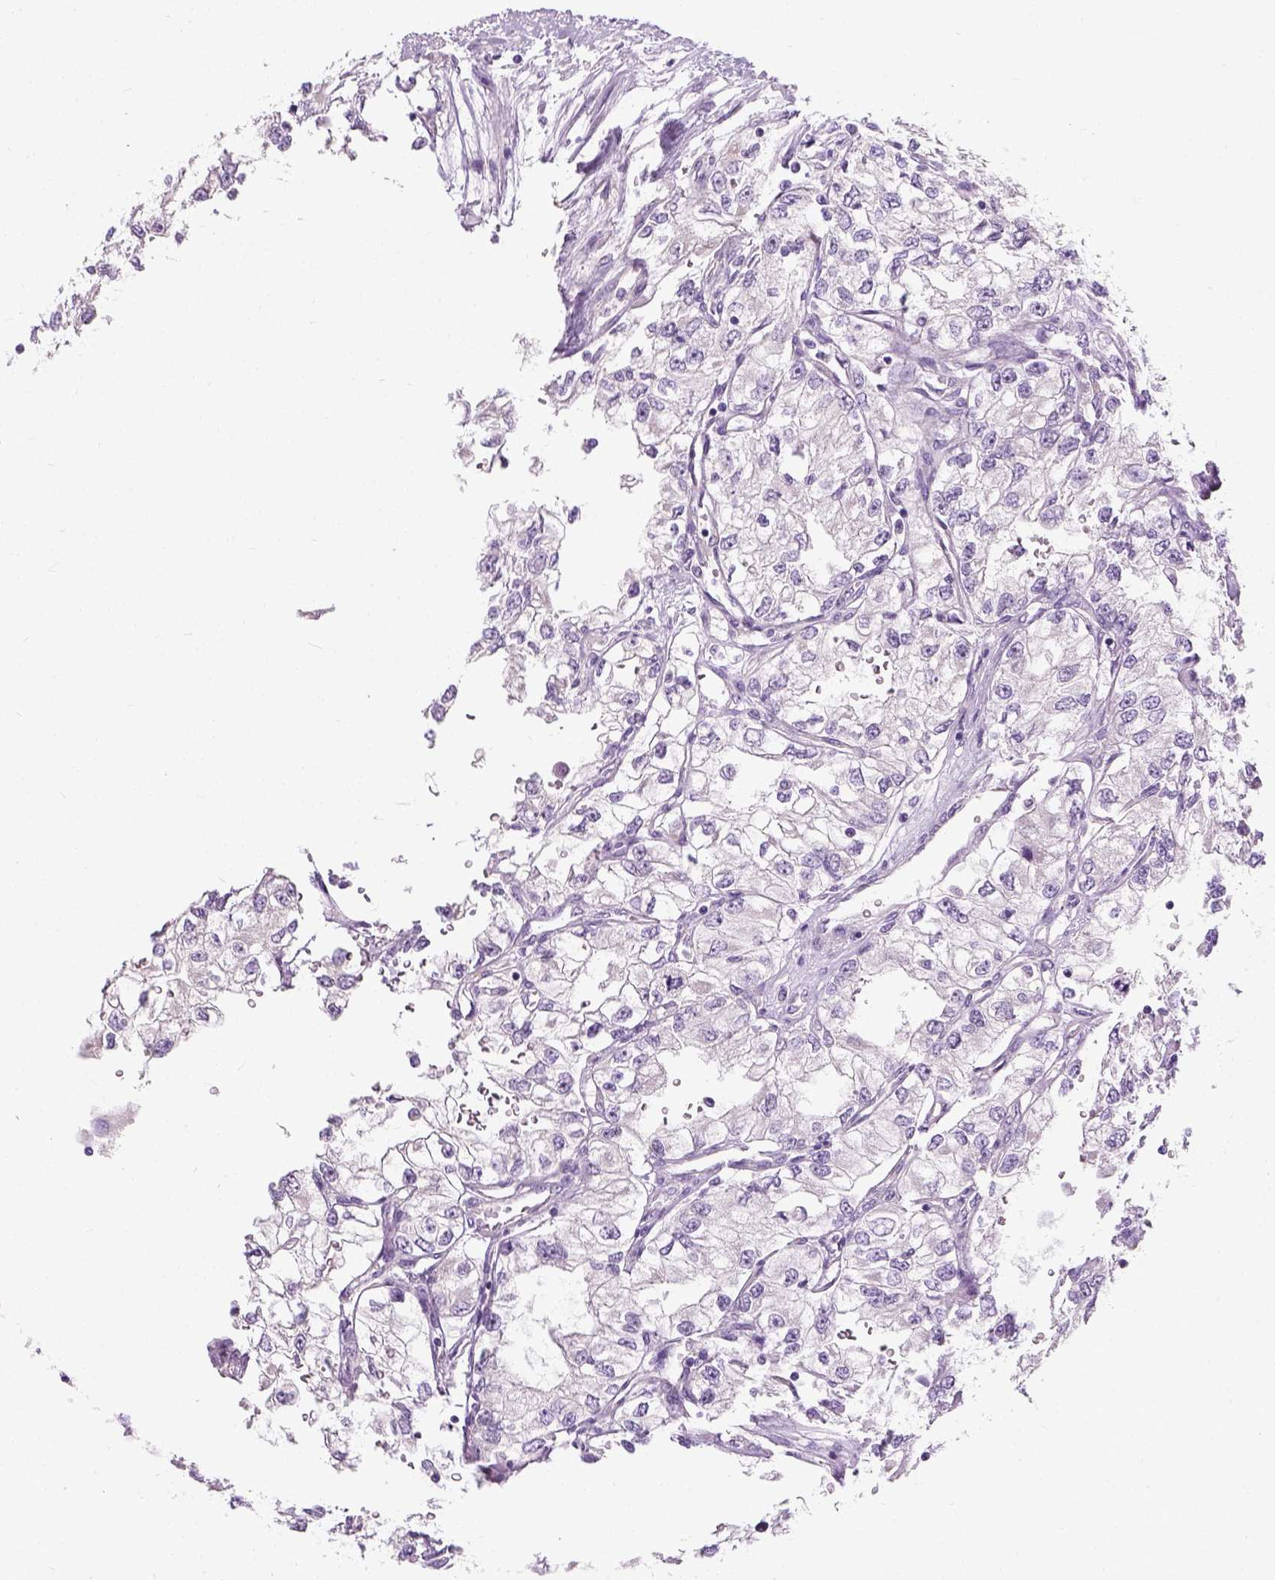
{"staining": {"intensity": "negative", "quantity": "none", "location": "none"}, "tissue": "renal cancer", "cell_type": "Tumor cells", "image_type": "cancer", "snomed": [{"axis": "morphology", "description": "Adenocarcinoma, NOS"}, {"axis": "topography", "description": "Kidney"}], "caption": "Immunohistochemical staining of renal adenocarcinoma reveals no significant expression in tumor cells.", "gene": "TRIM72", "patient": {"sex": "female", "age": 59}}